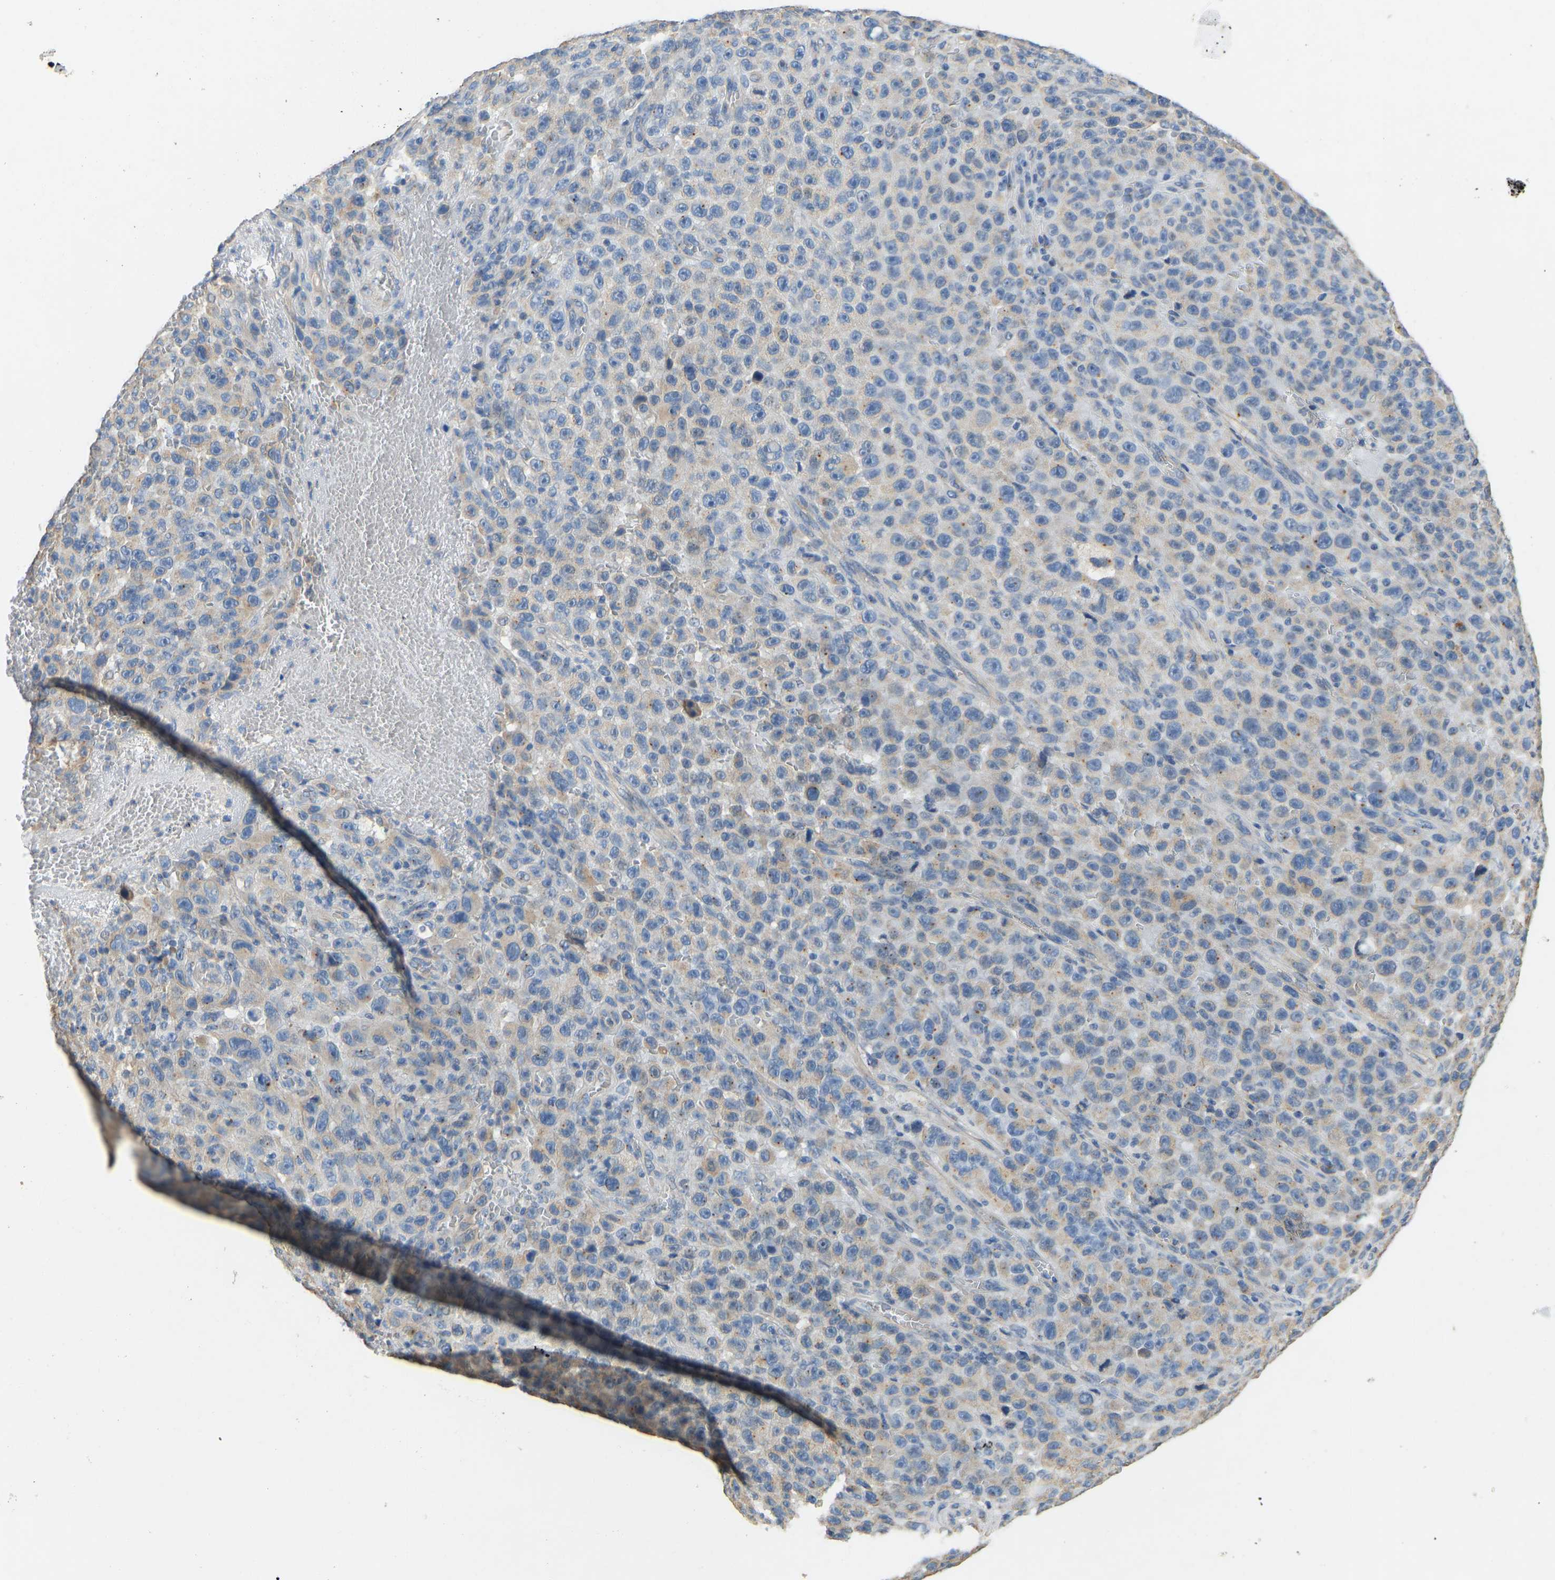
{"staining": {"intensity": "weak", "quantity": "<25%", "location": "cytoplasmic/membranous"}, "tissue": "melanoma", "cell_type": "Tumor cells", "image_type": "cancer", "snomed": [{"axis": "morphology", "description": "Malignant melanoma, NOS"}, {"axis": "topography", "description": "Skin"}], "caption": "IHC of malignant melanoma demonstrates no expression in tumor cells. (DAB (3,3'-diaminobenzidine) IHC with hematoxylin counter stain).", "gene": "TECTA", "patient": {"sex": "female", "age": 82}}